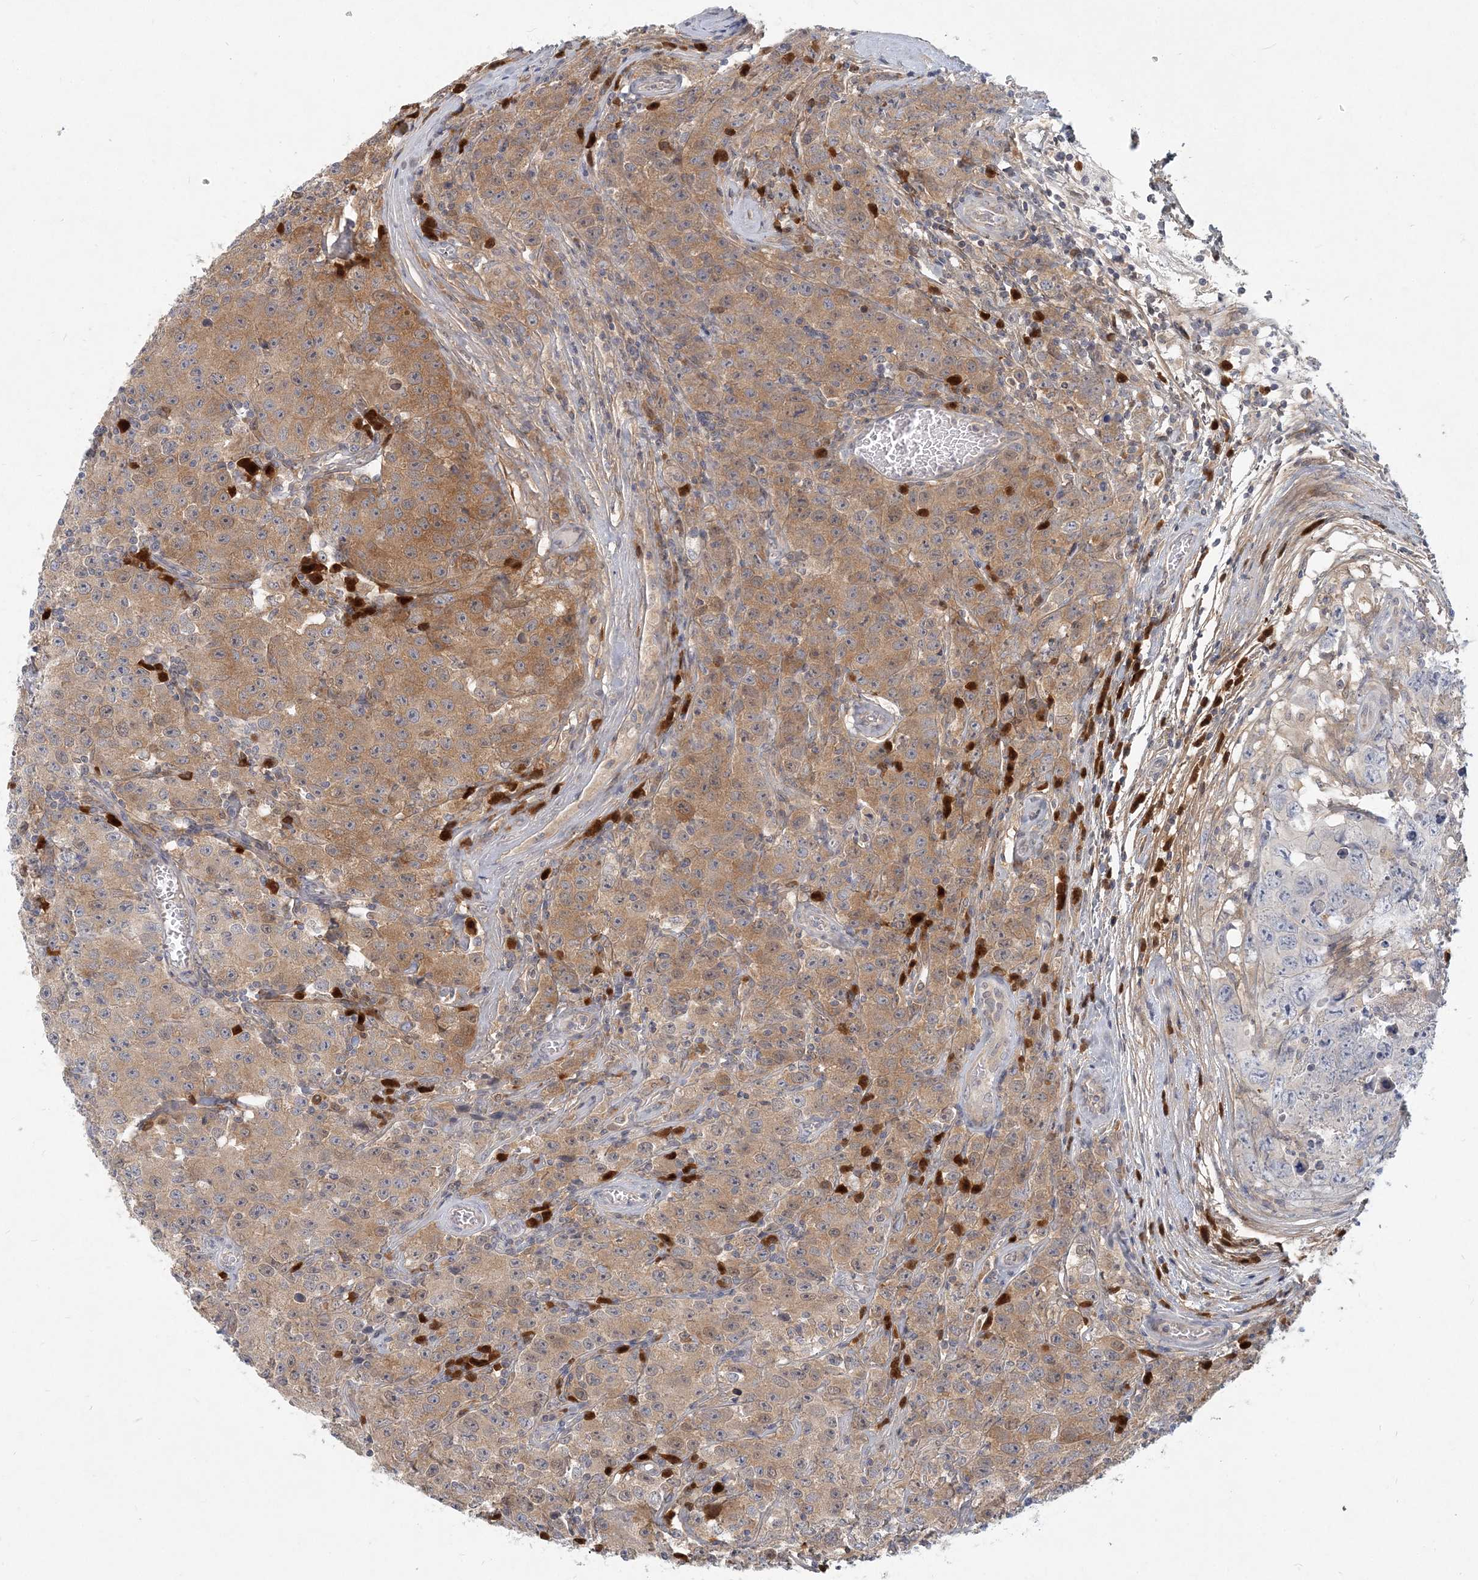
{"staining": {"intensity": "moderate", "quantity": "25%-75%", "location": "cytoplasmic/membranous"}, "tissue": "testis cancer", "cell_type": "Tumor cells", "image_type": "cancer", "snomed": [{"axis": "morphology", "description": "Seminoma, NOS"}, {"axis": "morphology", "description": "Carcinoma, Embryonal, NOS"}, {"axis": "topography", "description": "Testis"}], "caption": "Tumor cells display medium levels of moderate cytoplasmic/membranous staining in about 25%-75% of cells in seminoma (testis). (Brightfield microscopy of DAB IHC at high magnification).", "gene": "GMPPA", "patient": {"sex": "male", "age": 43}}